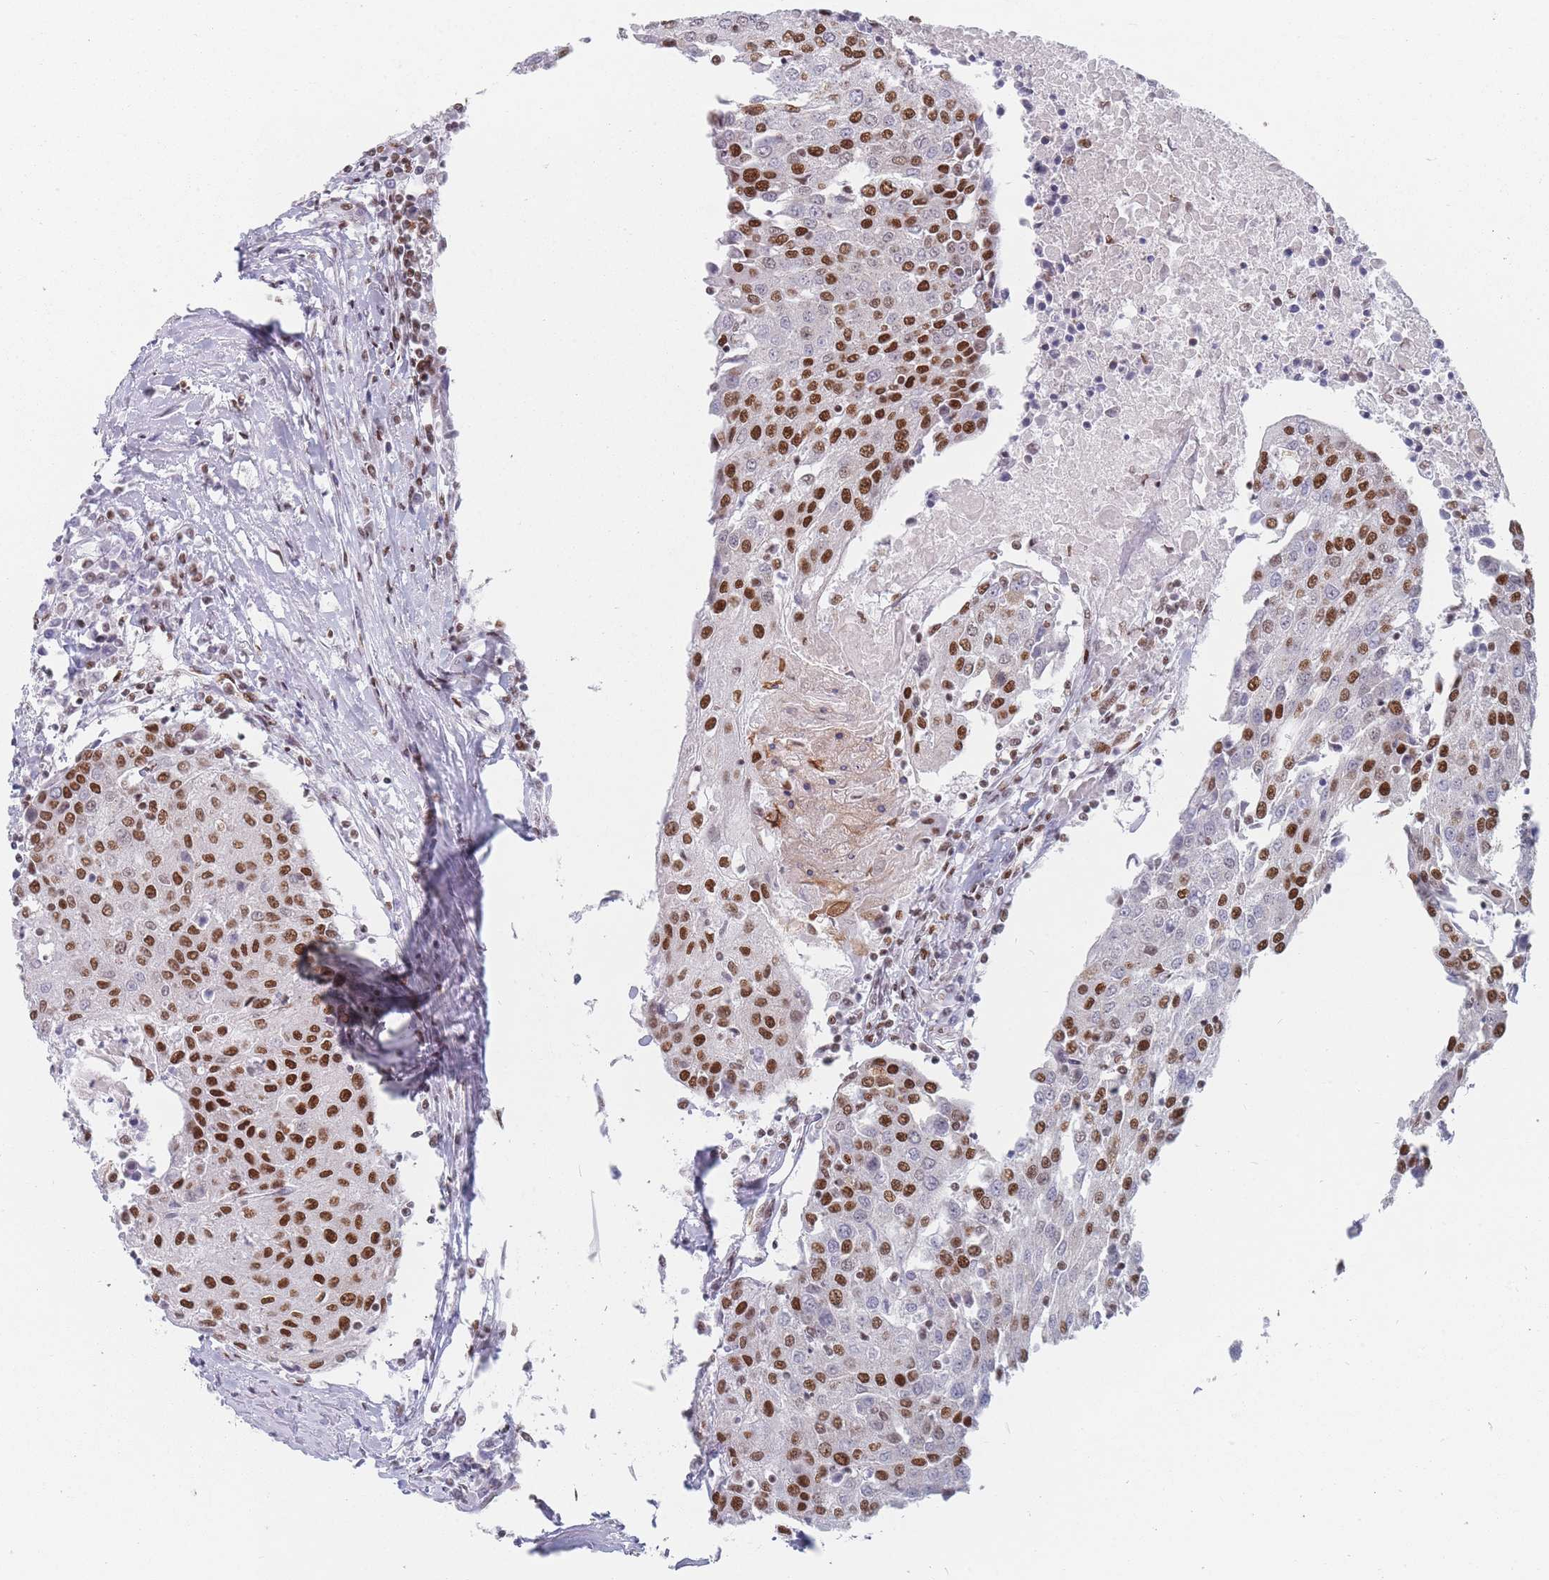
{"staining": {"intensity": "strong", "quantity": "25%-75%", "location": "nuclear"}, "tissue": "urothelial cancer", "cell_type": "Tumor cells", "image_type": "cancer", "snomed": [{"axis": "morphology", "description": "Urothelial carcinoma, High grade"}, {"axis": "topography", "description": "Urinary bladder"}], "caption": "Tumor cells reveal high levels of strong nuclear staining in about 25%-75% of cells in human urothelial carcinoma (high-grade). The staining is performed using DAB brown chromogen to label protein expression. The nuclei are counter-stained blue using hematoxylin.", "gene": "SAFB2", "patient": {"sex": "female", "age": 85}}